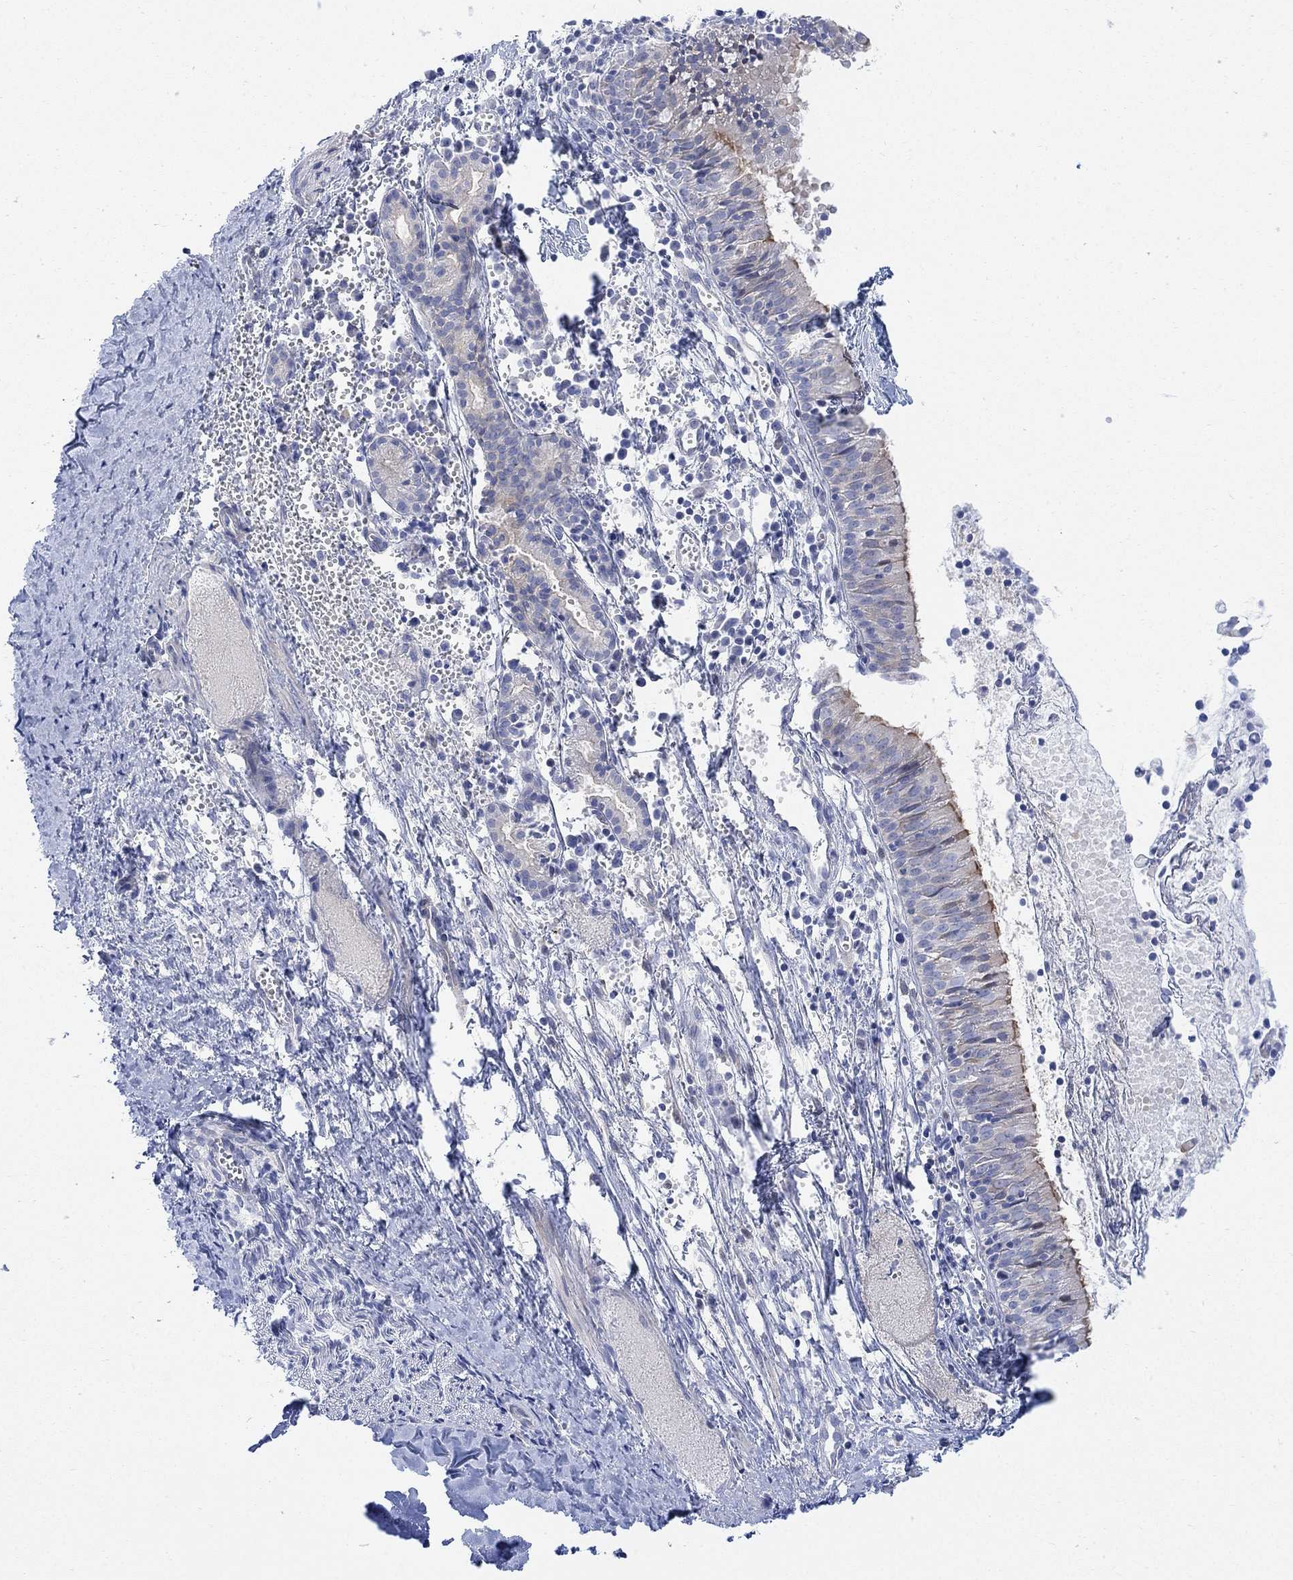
{"staining": {"intensity": "moderate", "quantity": "<25%", "location": "cytoplasmic/membranous"}, "tissue": "nasopharynx", "cell_type": "Respiratory epithelial cells", "image_type": "normal", "snomed": [{"axis": "morphology", "description": "Normal tissue, NOS"}, {"axis": "topography", "description": "Nasopharynx"}], "caption": "This is an image of immunohistochemistry (IHC) staining of benign nasopharynx, which shows moderate positivity in the cytoplasmic/membranous of respiratory epithelial cells.", "gene": "TLDC2", "patient": {"sex": "male", "age": 9}}